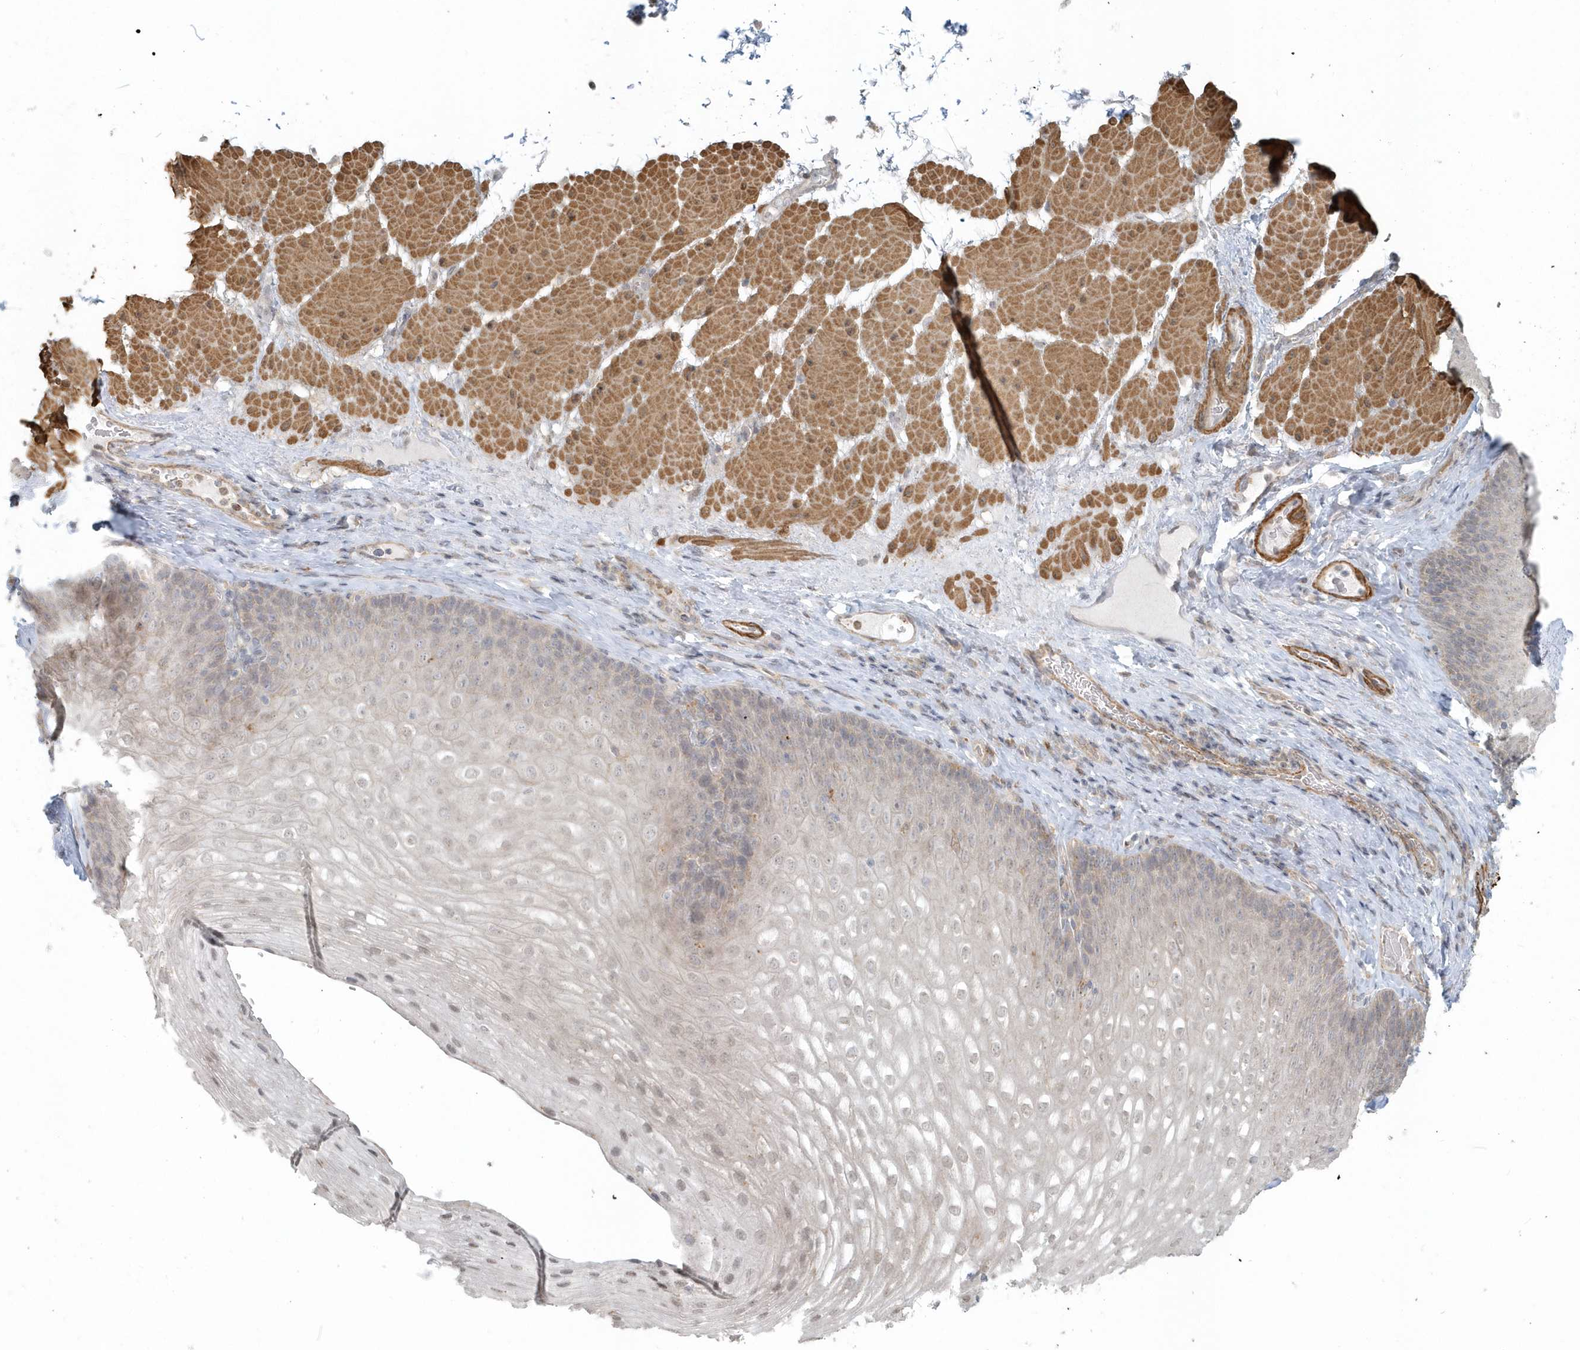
{"staining": {"intensity": "weak", "quantity": "25%-75%", "location": "nuclear"}, "tissue": "esophagus", "cell_type": "Squamous epithelial cells", "image_type": "normal", "snomed": [{"axis": "morphology", "description": "Normal tissue, NOS"}, {"axis": "topography", "description": "Esophagus"}], "caption": "Protein staining by IHC displays weak nuclear expression in about 25%-75% of squamous epithelial cells in normal esophagus.", "gene": "NAPB", "patient": {"sex": "female", "age": 66}}